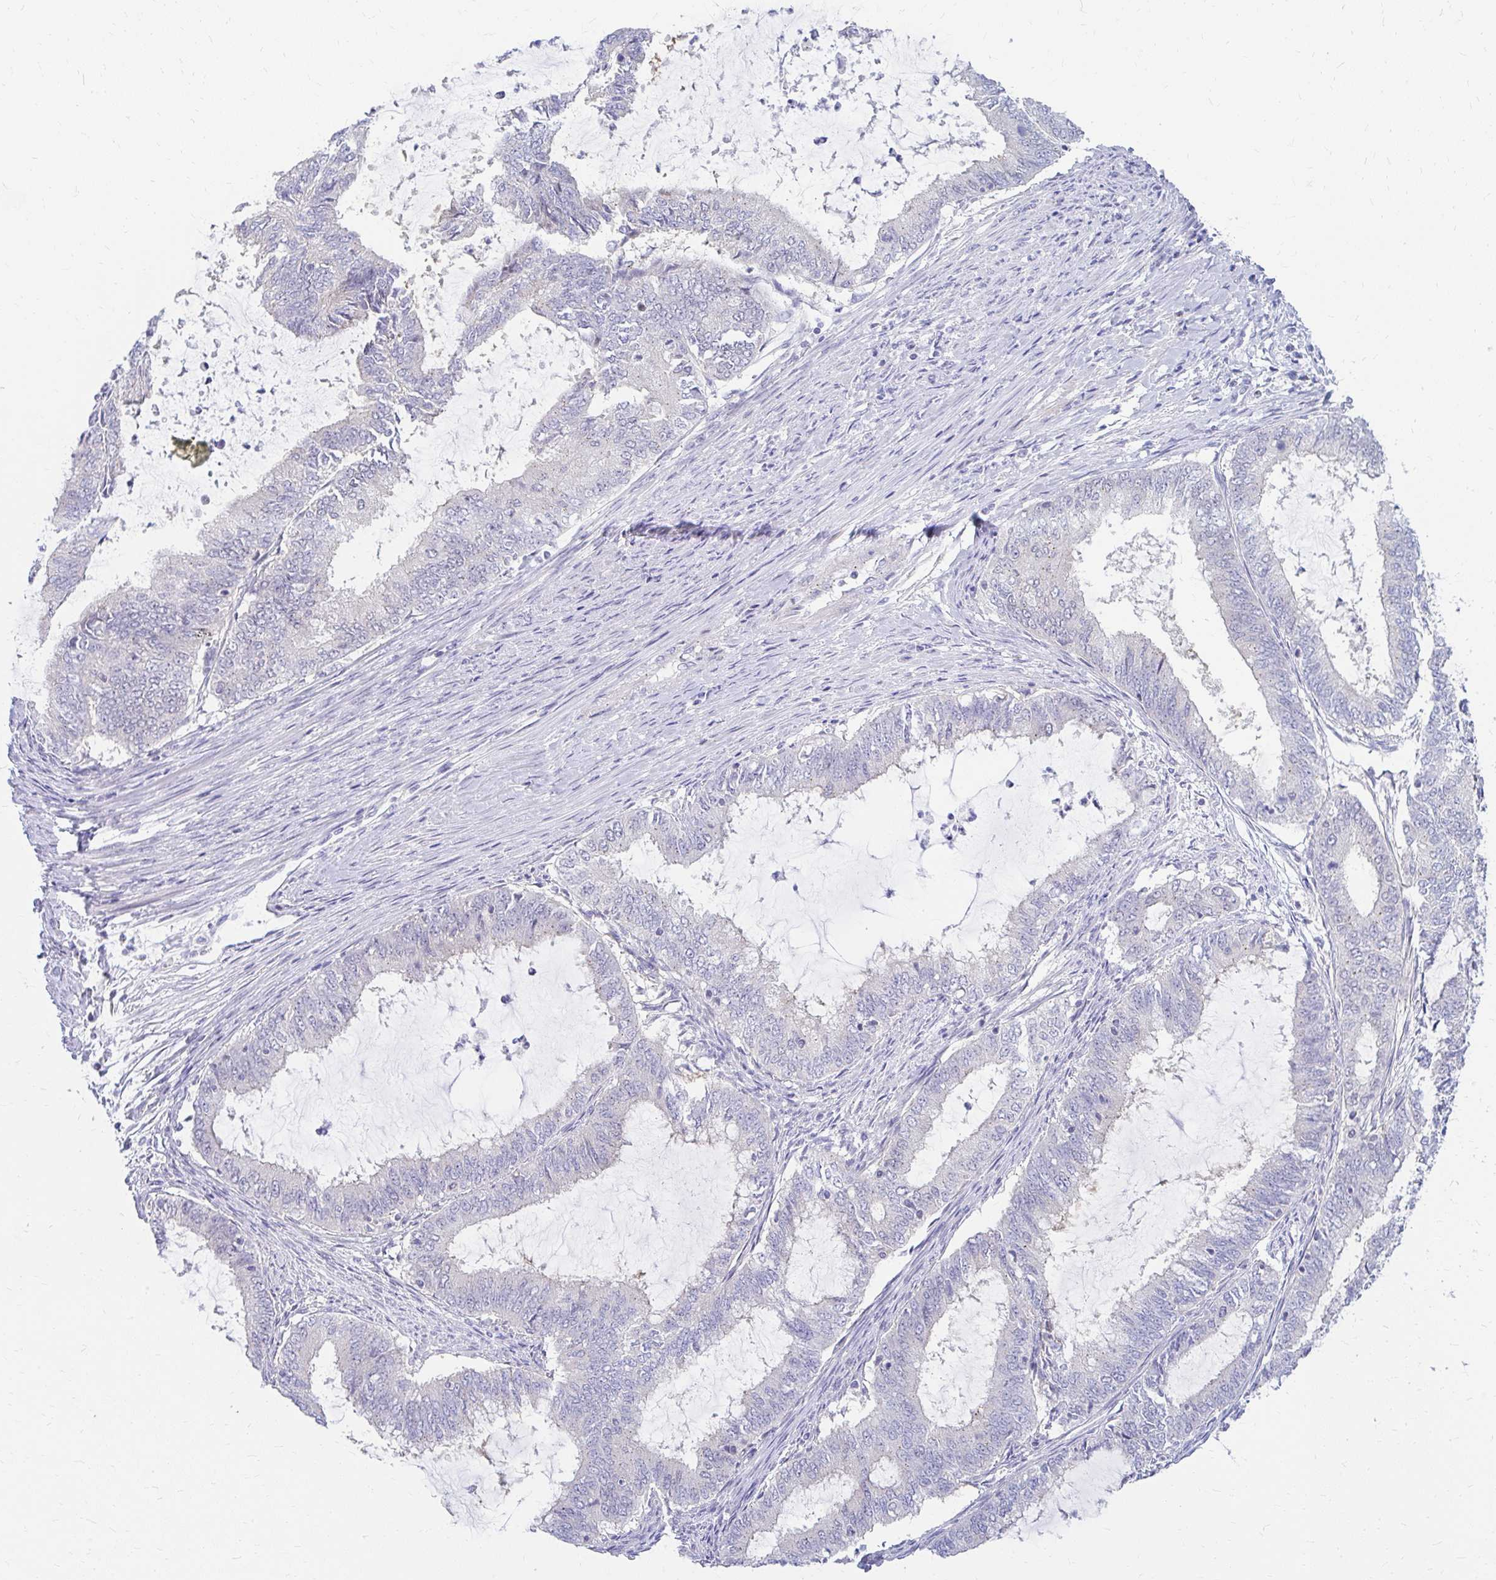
{"staining": {"intensity": "negative", "quantity": "none", "location": "none"}, "tissue": "endometrial cancer", "cell_type": "Tumor cells", "image_type": "cancer", "snomed": [{"axis": "morphology", "description": "Adenocarcinoma, NOS"}, {"axis": "topography", "description": "Endometrium"}], "caption": "There is no significant expression in tumor cells of endometrial cancer.", "gene": "RADIL", "patient": {"sex": "female", "age": 51}}